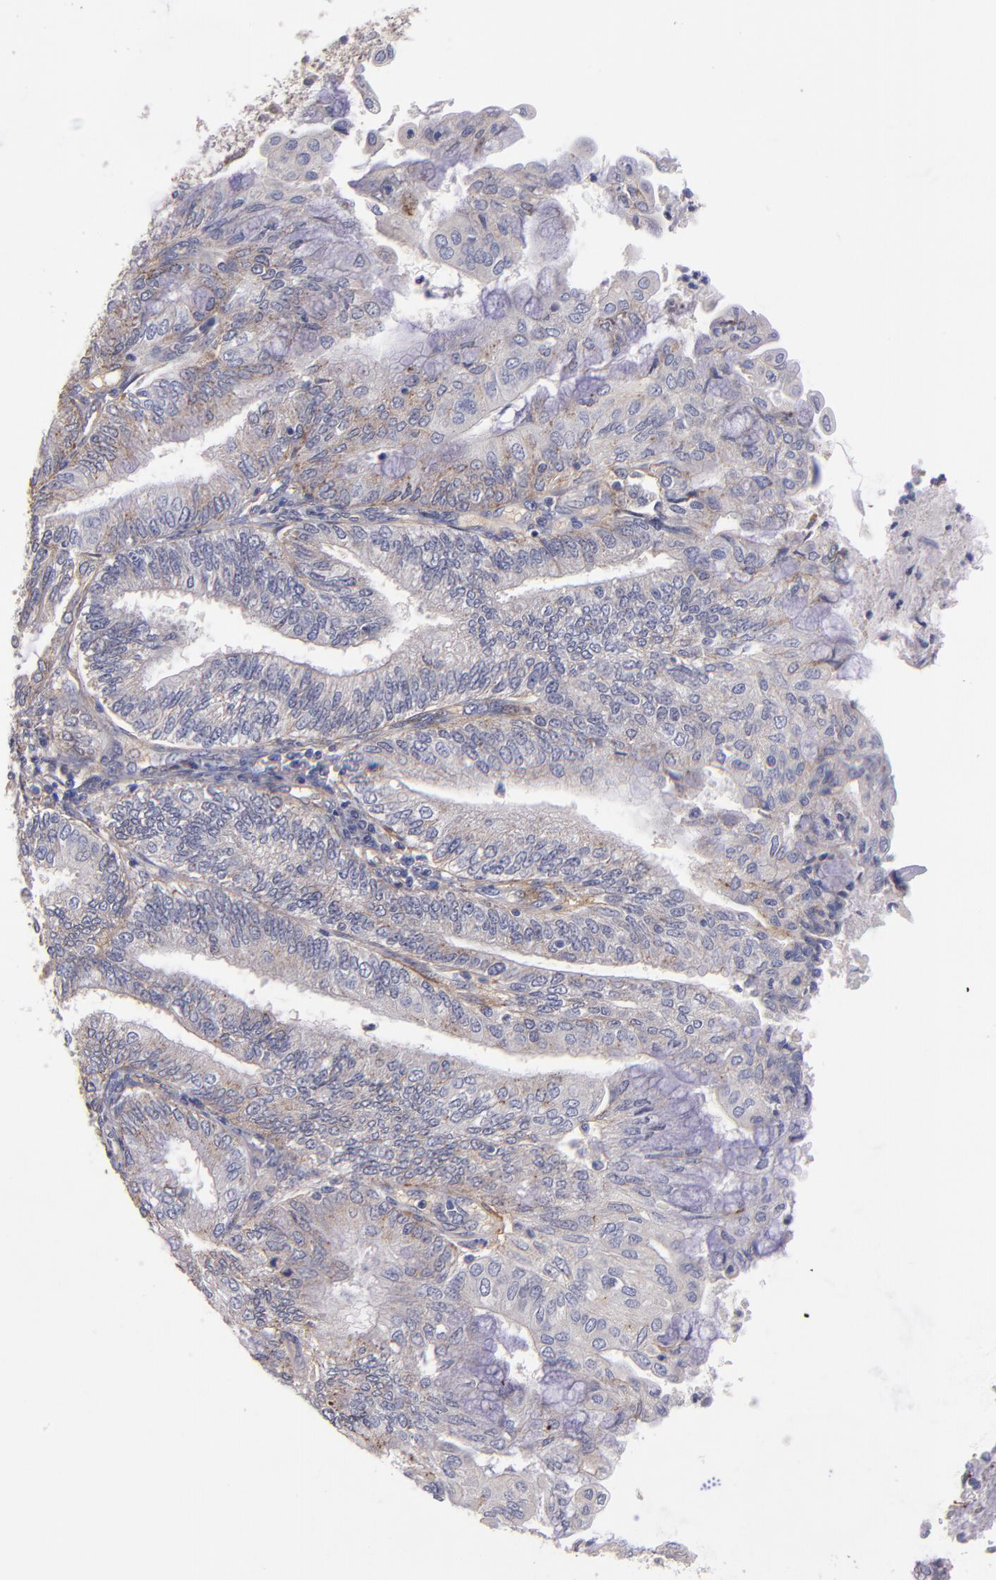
{"staining": {"intensity": "weak", "quantity": "25%-75%", "location": "cytoplasmic/membranous"}, "tissue": "endometrial cancer", "cell_type": "Tumor cells", "image_type": "cancer", "snomed": [{"axis": "morphology", "description": "Adenocarcinoma, NOS"}, {"axis": "topography", "description": "Endometrium"}], "caption": "IHC (DAB) staining of endometrial cancer reveals weak cytoplasmic/membranous protein staining in approximately 25%-75% of tumor cells.", "gene": "PLSCR4", "patient": {"sex": "female", "age": 59}}